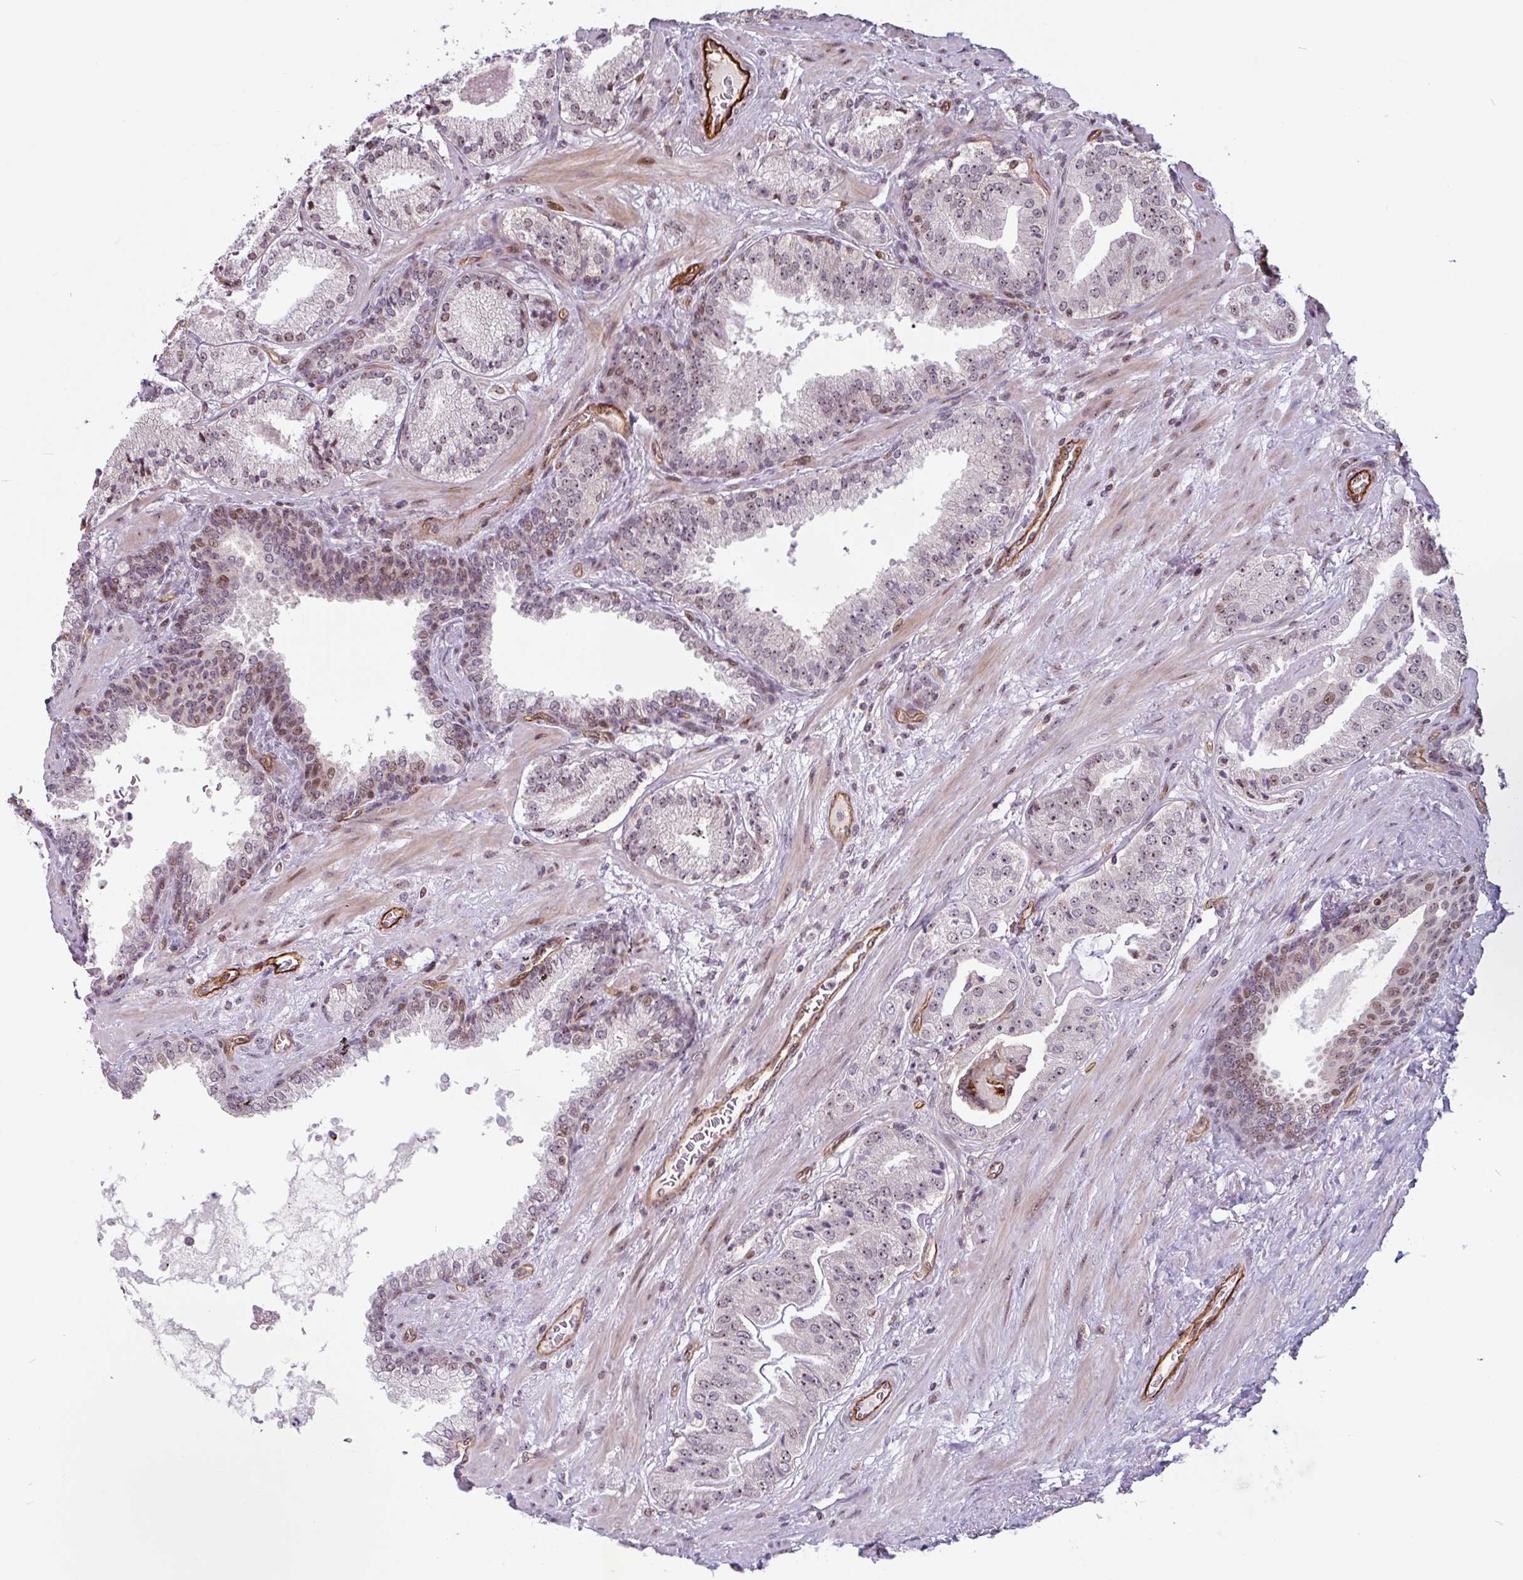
{"staining": {"intensity": "weak", "quantity": "25%-75%", "location": "nuclear"}, "tissue": "prostate cancer", "cell_type": "Tumor cells", "image_type": "cancer", "snomed": [{"axis": "morphology", "description": "Adenocarcinoma, High grade"}, {"axis": "topography", "description": "Prostate"}], "caption": "Protein expression analysis of human prostate cancer reveals weak nuclear expression in approximately 25%-75% of tumor cells.", "gene": "ZNF689", "patient": {"sex": "male", "age": 63}}